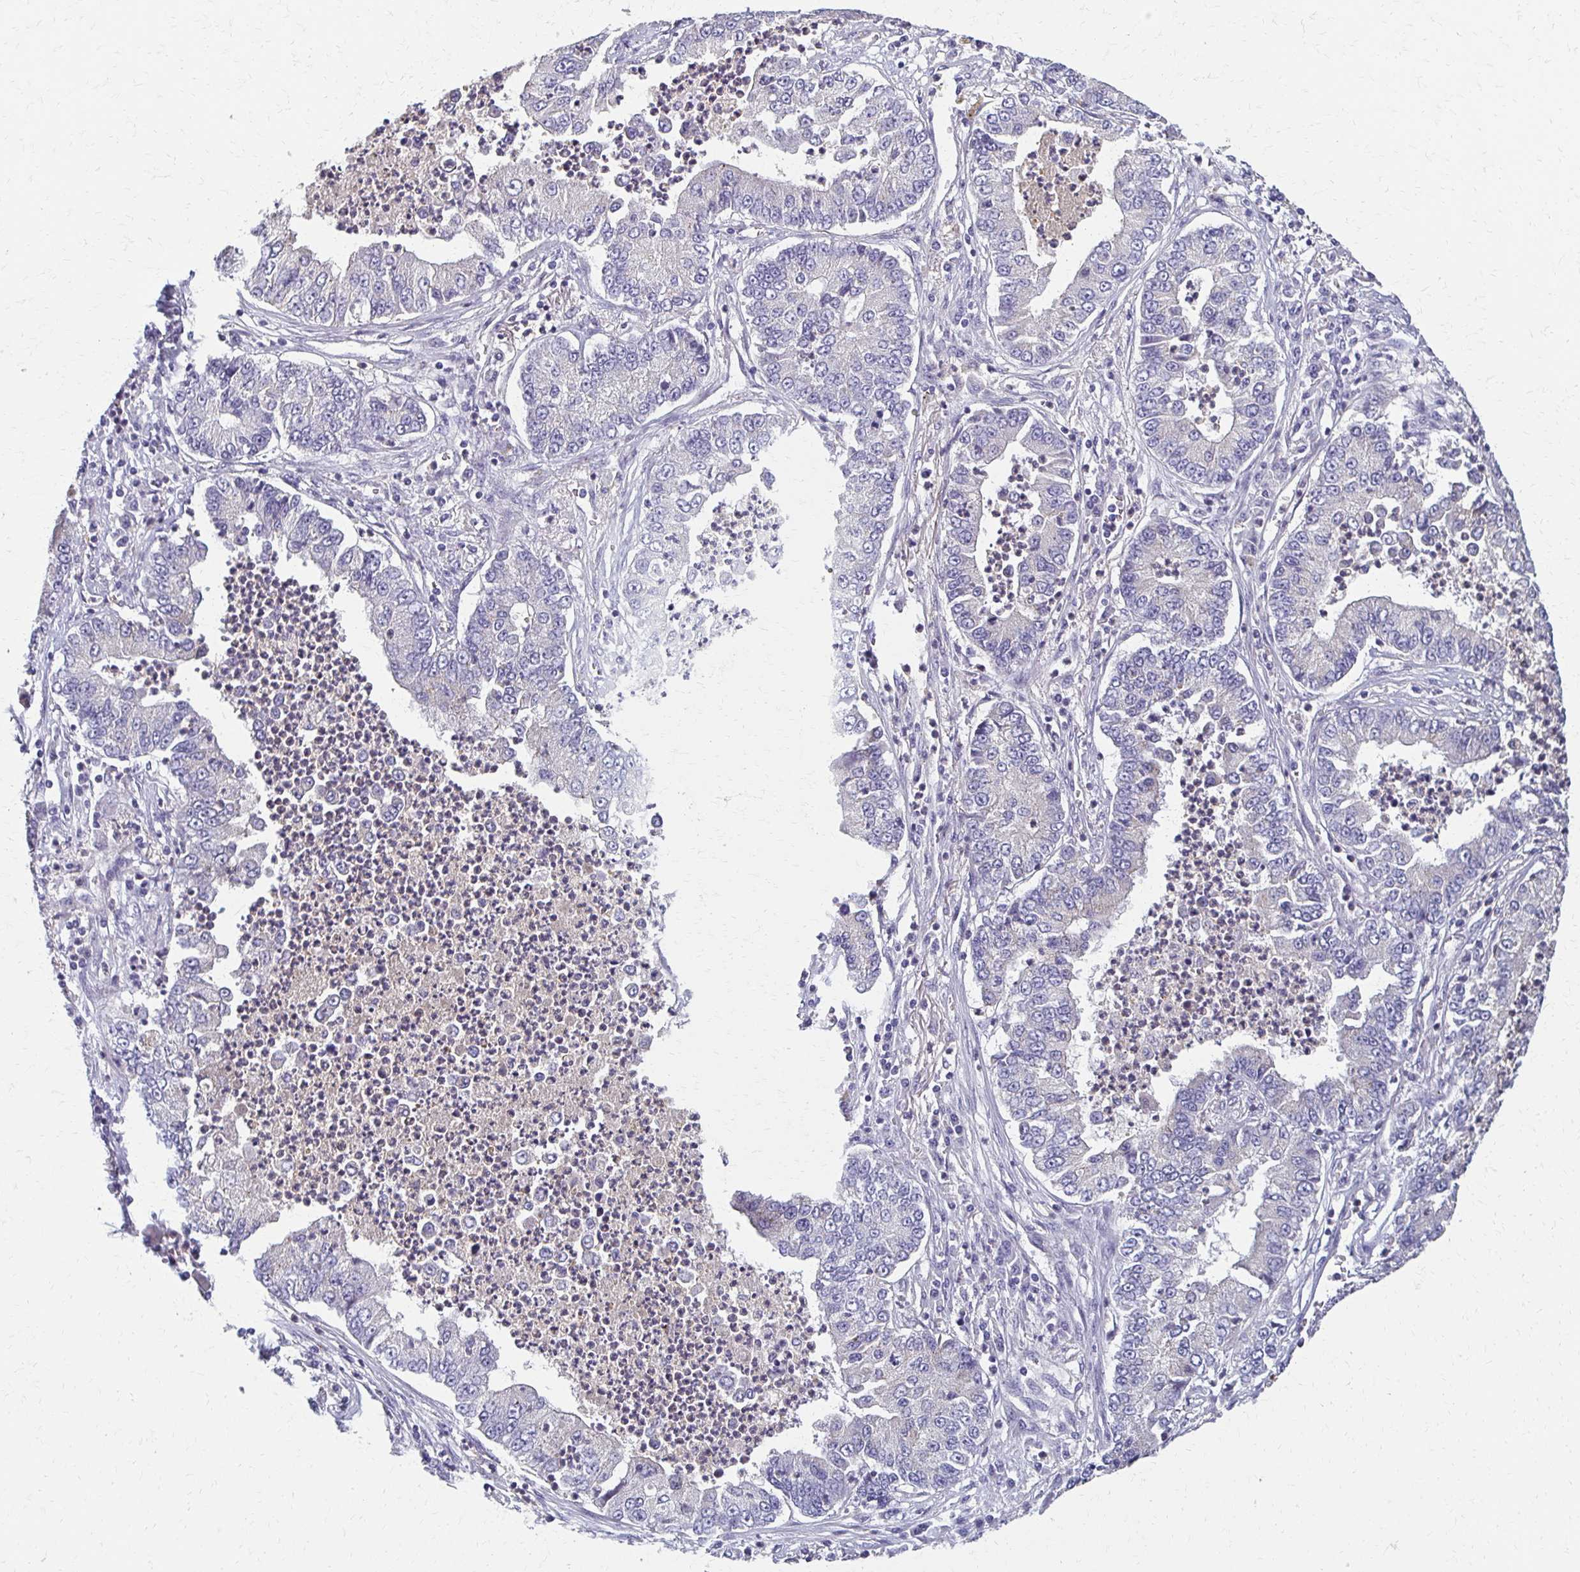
{"staining": {"intensity": "negative", "quantity": "none", "location": "none"}, "tissue": "lung cancer", "cell_type": "Tumor cells", "image_type": "cancer", "snomed": [{"axis": "morphology", "description": "Adenocarcinoma, NOS"}, {"axis": "topography", "description": "Lung"}], "caption": "High magnification brightfield microscopy of adenocarcinoma (lung) stained with DAB (3,3'-diaminobenzidine) (brown) and counterstained with hematoxylin (blue): tumor cells show no significant positivity.", "gene": "BBS12", "patient": {"sex": "female", "age": 57}}